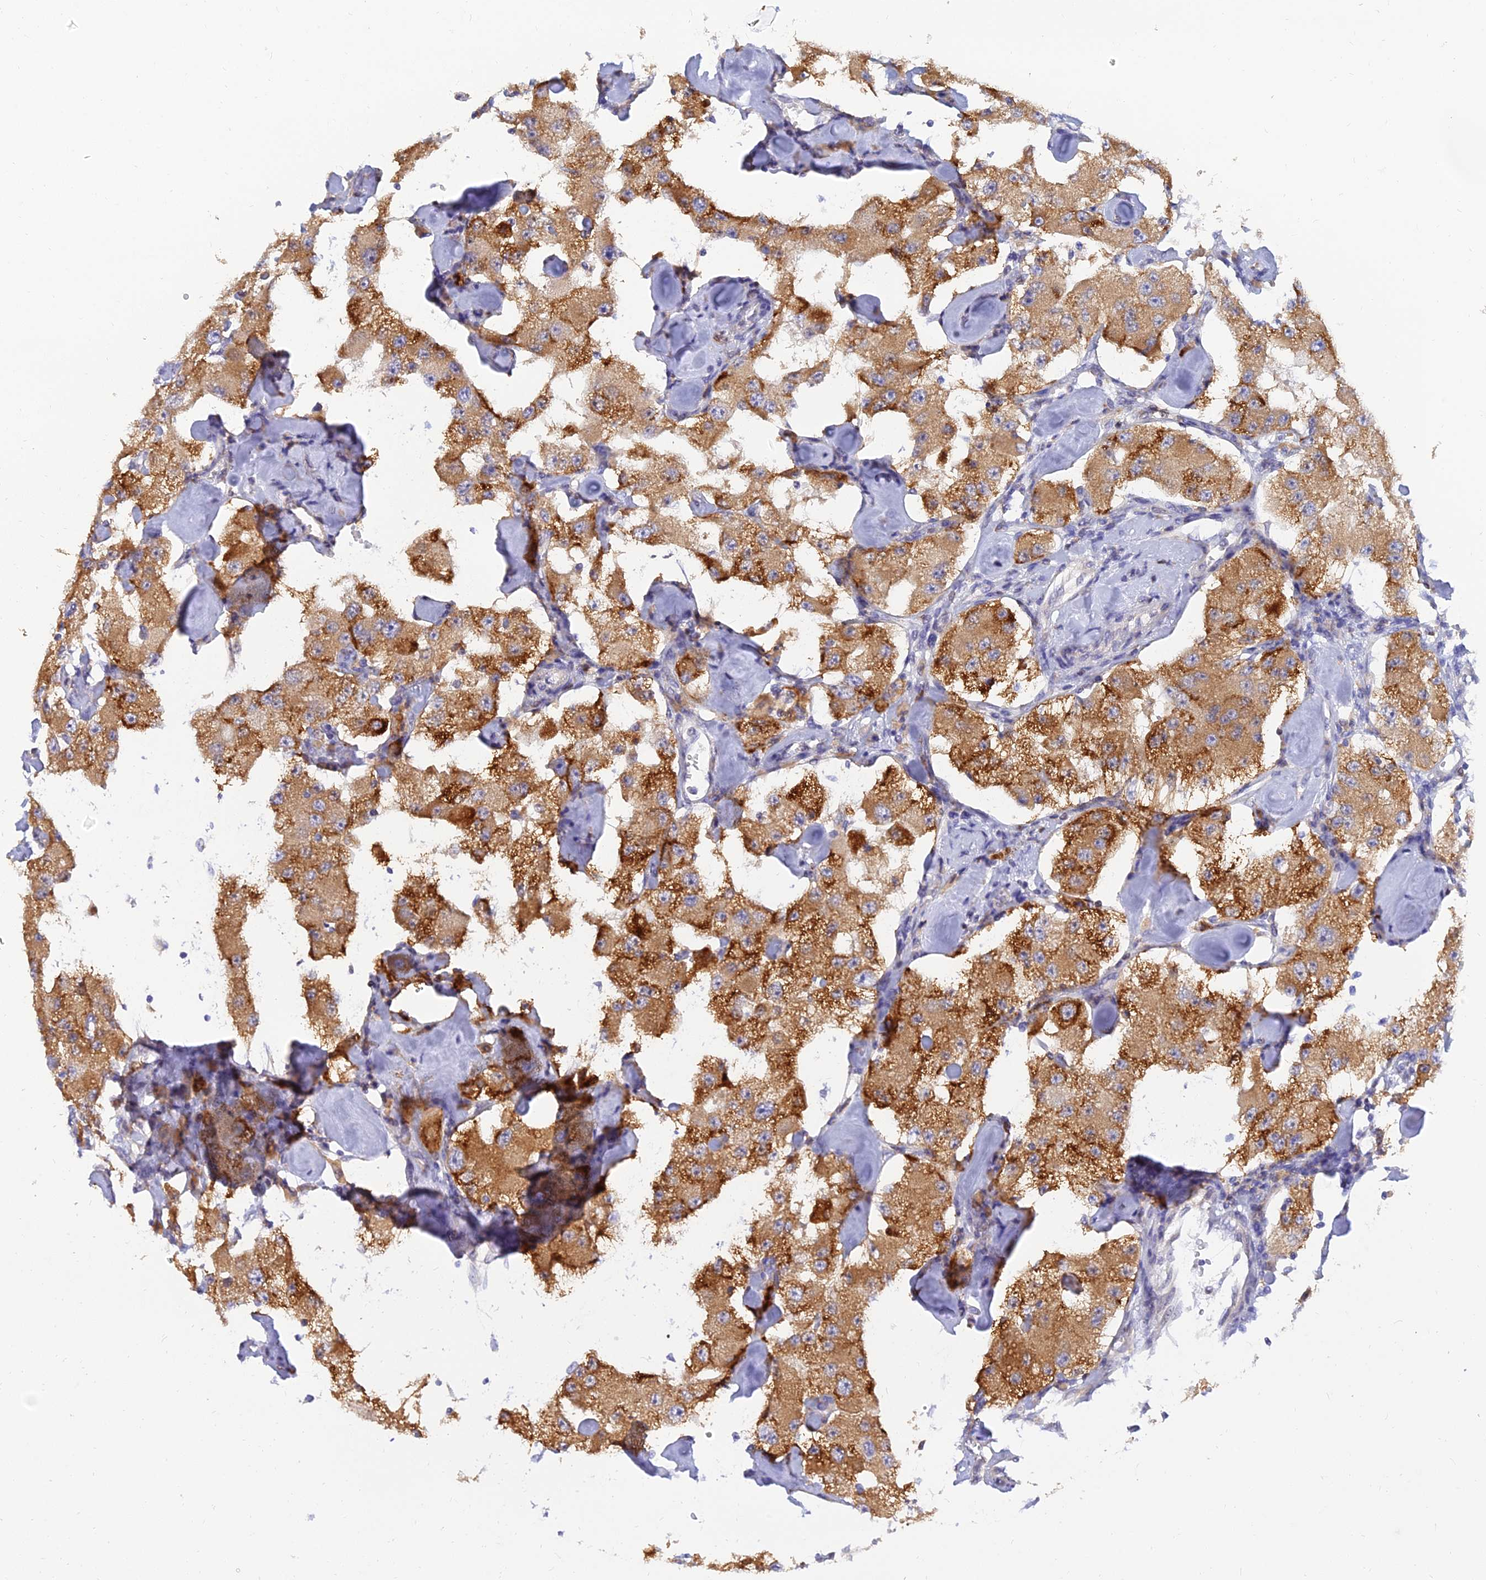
{"staining": {"intensity": "moderate", "quantity": ">75%", "location": "cytoplasmic/membranous"}, "tissue": "carcinoid", "cell_type": "Tumor cells", "image_type": "cancer", "snomed": [{"axis": "morphology", "description": "Carcinoid, malignant, NOS"}, {"axis": "topography", "description": "Pancreas"}], "caption": "Immunohistochemistry (IHC) (DAB) staining of carcinoid reveals moderate cytoplasmic/membranous protein positivity in about >75% of tumor cells.", "gene": "ARL8B", "patient": {"sex": "male", "age": 41}}